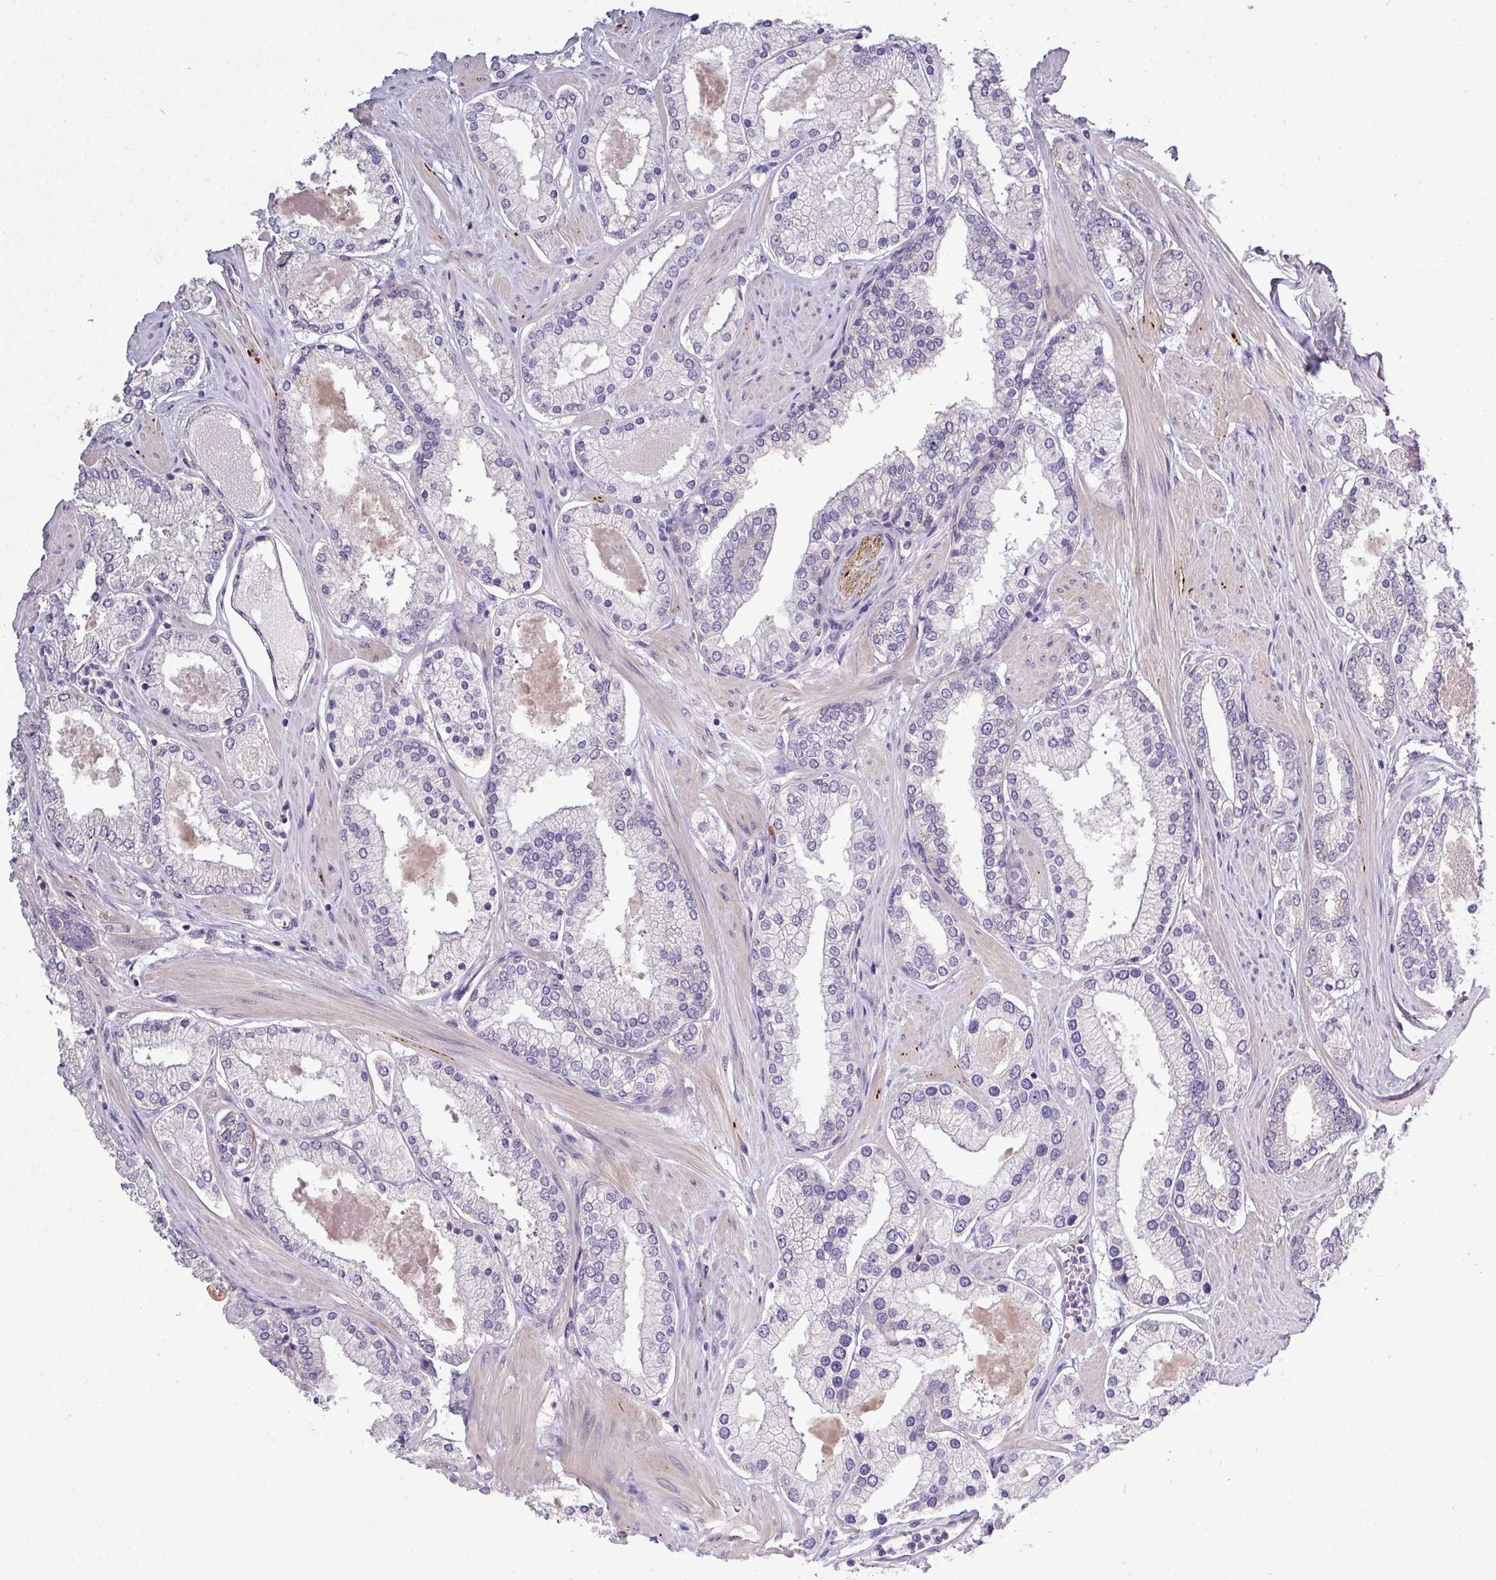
{"staining": {"intensity": "negative", "quantity": "none", "location": "none"}, "tissue": "prostate cancer", "cell_type": "Tumor cells", "image_type": "cancer", "snomed": [{"axis": "morphology", "description": "Adenocarcinoma, Low grade"}, {"axis": "topography", "description": "Prostate"}], "caption": "Human prostate low-grade adenocarcinoma stained for a protein using immunohistochemistry (IHC) reveals no expression in tumor cells.", "gene": "AGAP5", "patient": {"sex": "male", "age": 42}}